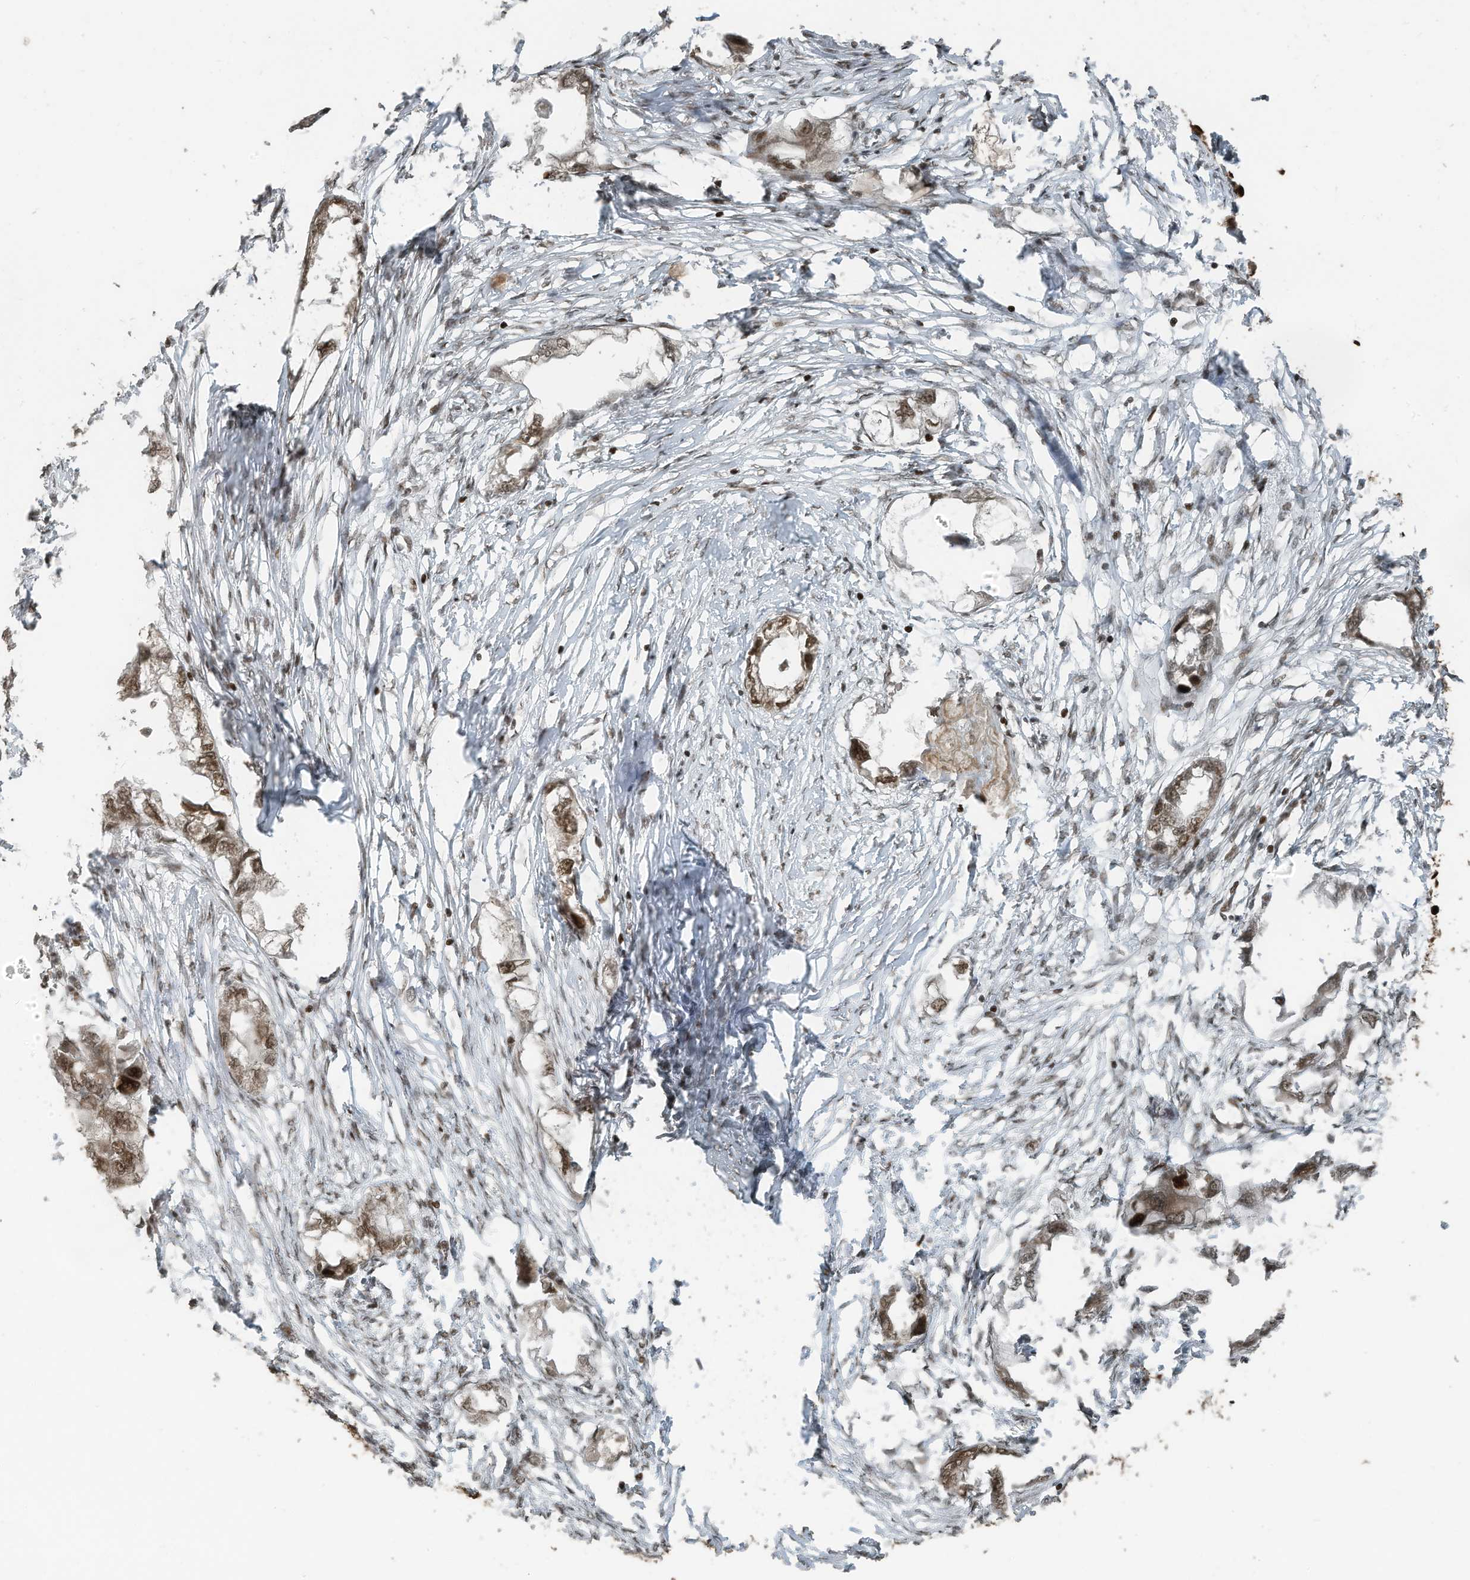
{"staining": {"intensity": "moderate", "quantity": "25%-75%", "location": "nuclear"}, "tissue": "endometrial cancer", "cell_type": "Tumor cells", "image_type": "cancer", "snomed": [{"axis": "morphology", "description": "Adenocarcinoma, NOS"}, {"axis": "morphology", "description": "Adenocarcinoma, metastatic, NOS"}, {"axis": "topography", "description": "Adipose tissue"}, {"axis": "topography", "description": "Endometrium"}], "caption": "Endometrial metastatic adenocarcinoma stained with a brown dye displays moderate nuclear positive staining in about 25%-75% of tumor cells.", "gene": "PCNP", "patient": {"sex": "female", "age": 67}}